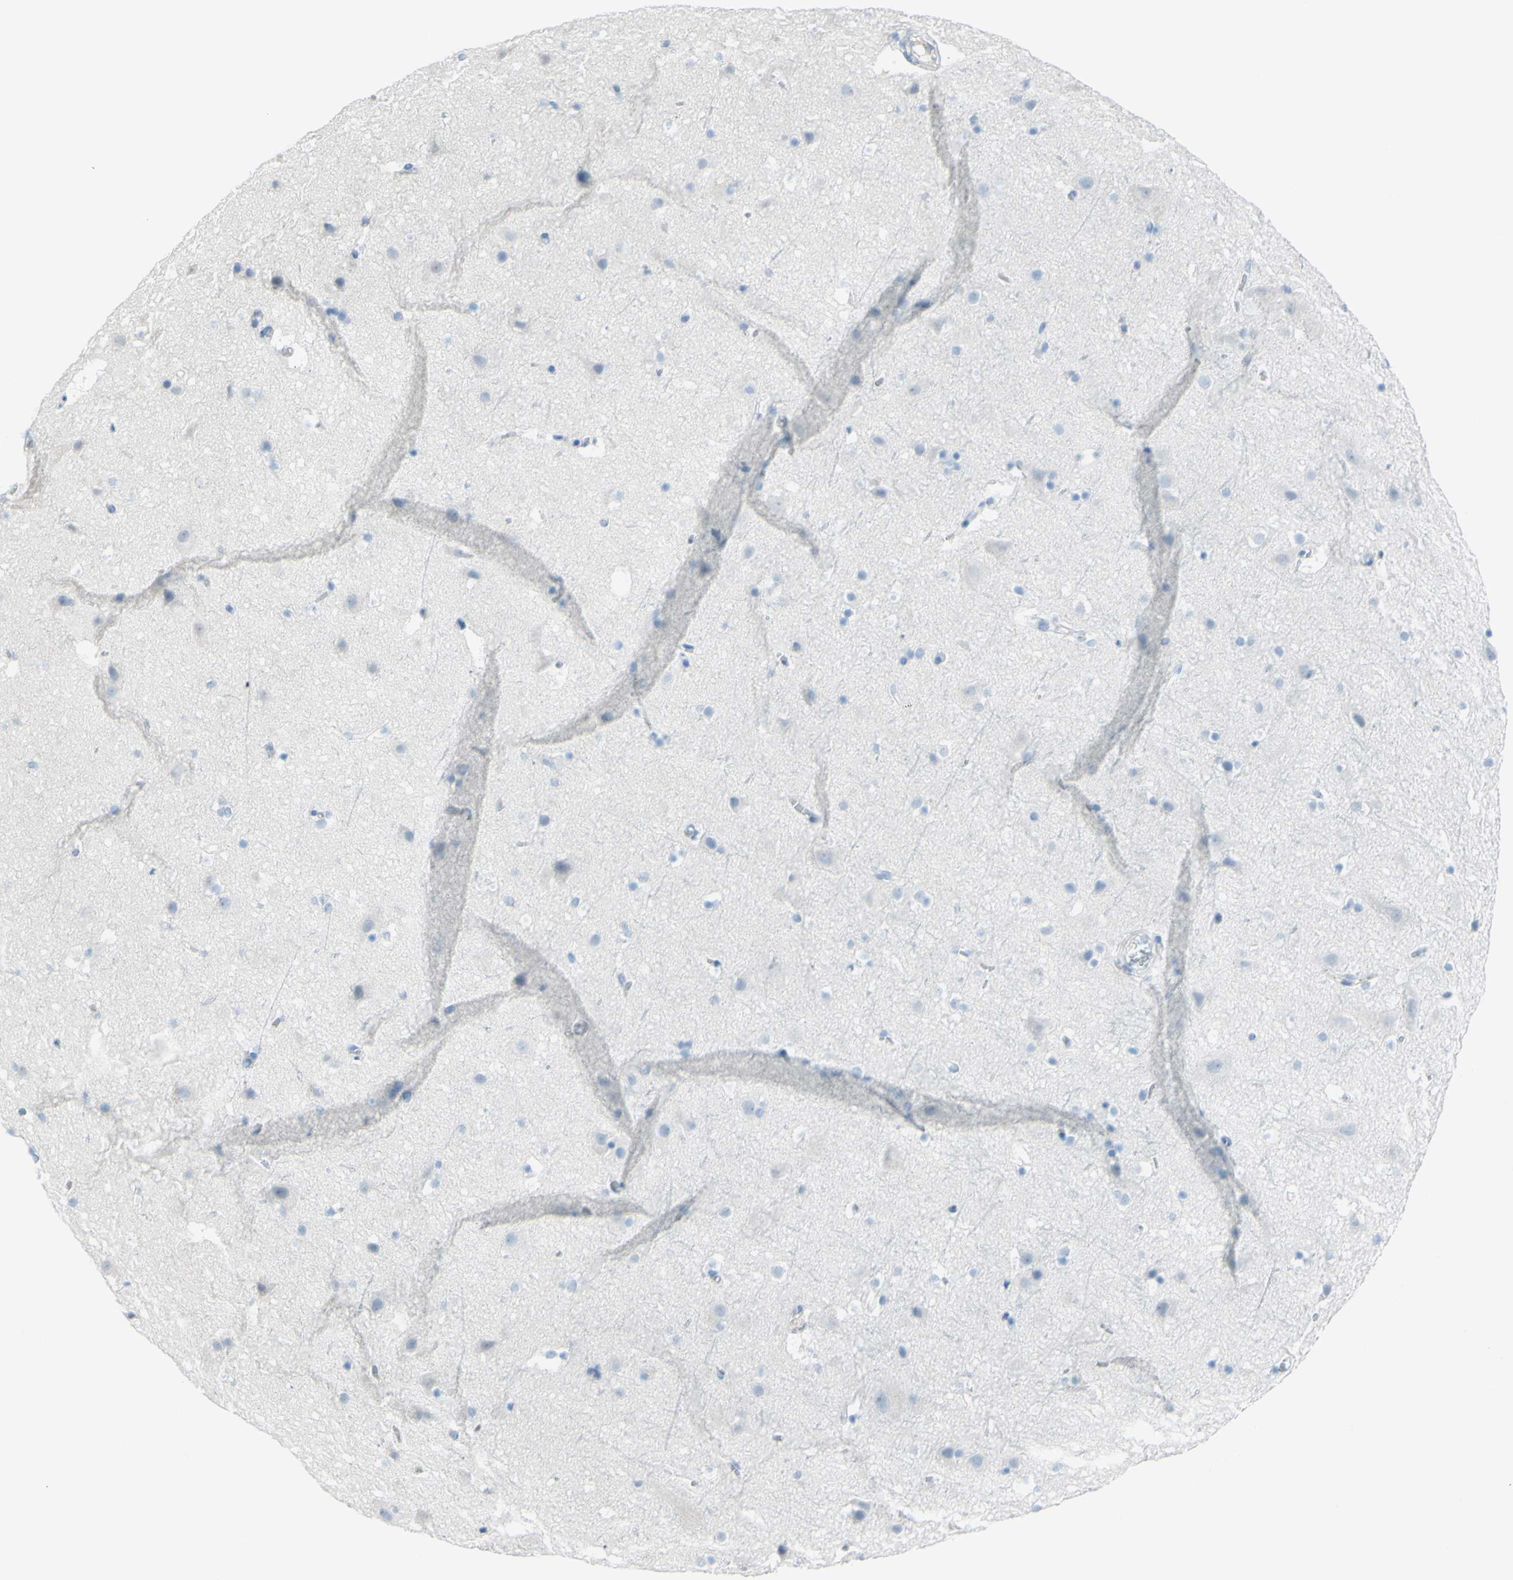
{"staining": {"intensity": "negative", "quantity": "none", "location": "none"}, "tissue": "cerebral cortex", "cell_type": "Endothelial cells", "image_type": "normal", "snomed": [{"axis": "morphology", "description": "Normal tissue, NOS"}, {"axis": "topography", "description": "Cerebral cortex"}], "caption": "Immunohistochemistry photomicrograph of normal cerebral cortex: cerebral cortex stained with DAB exhibits no significant protein staining in endothelial cells. Nuclei are stained in blue.", "gene": "TFPI2", "patient": {"sex": "male", "age": 45}}